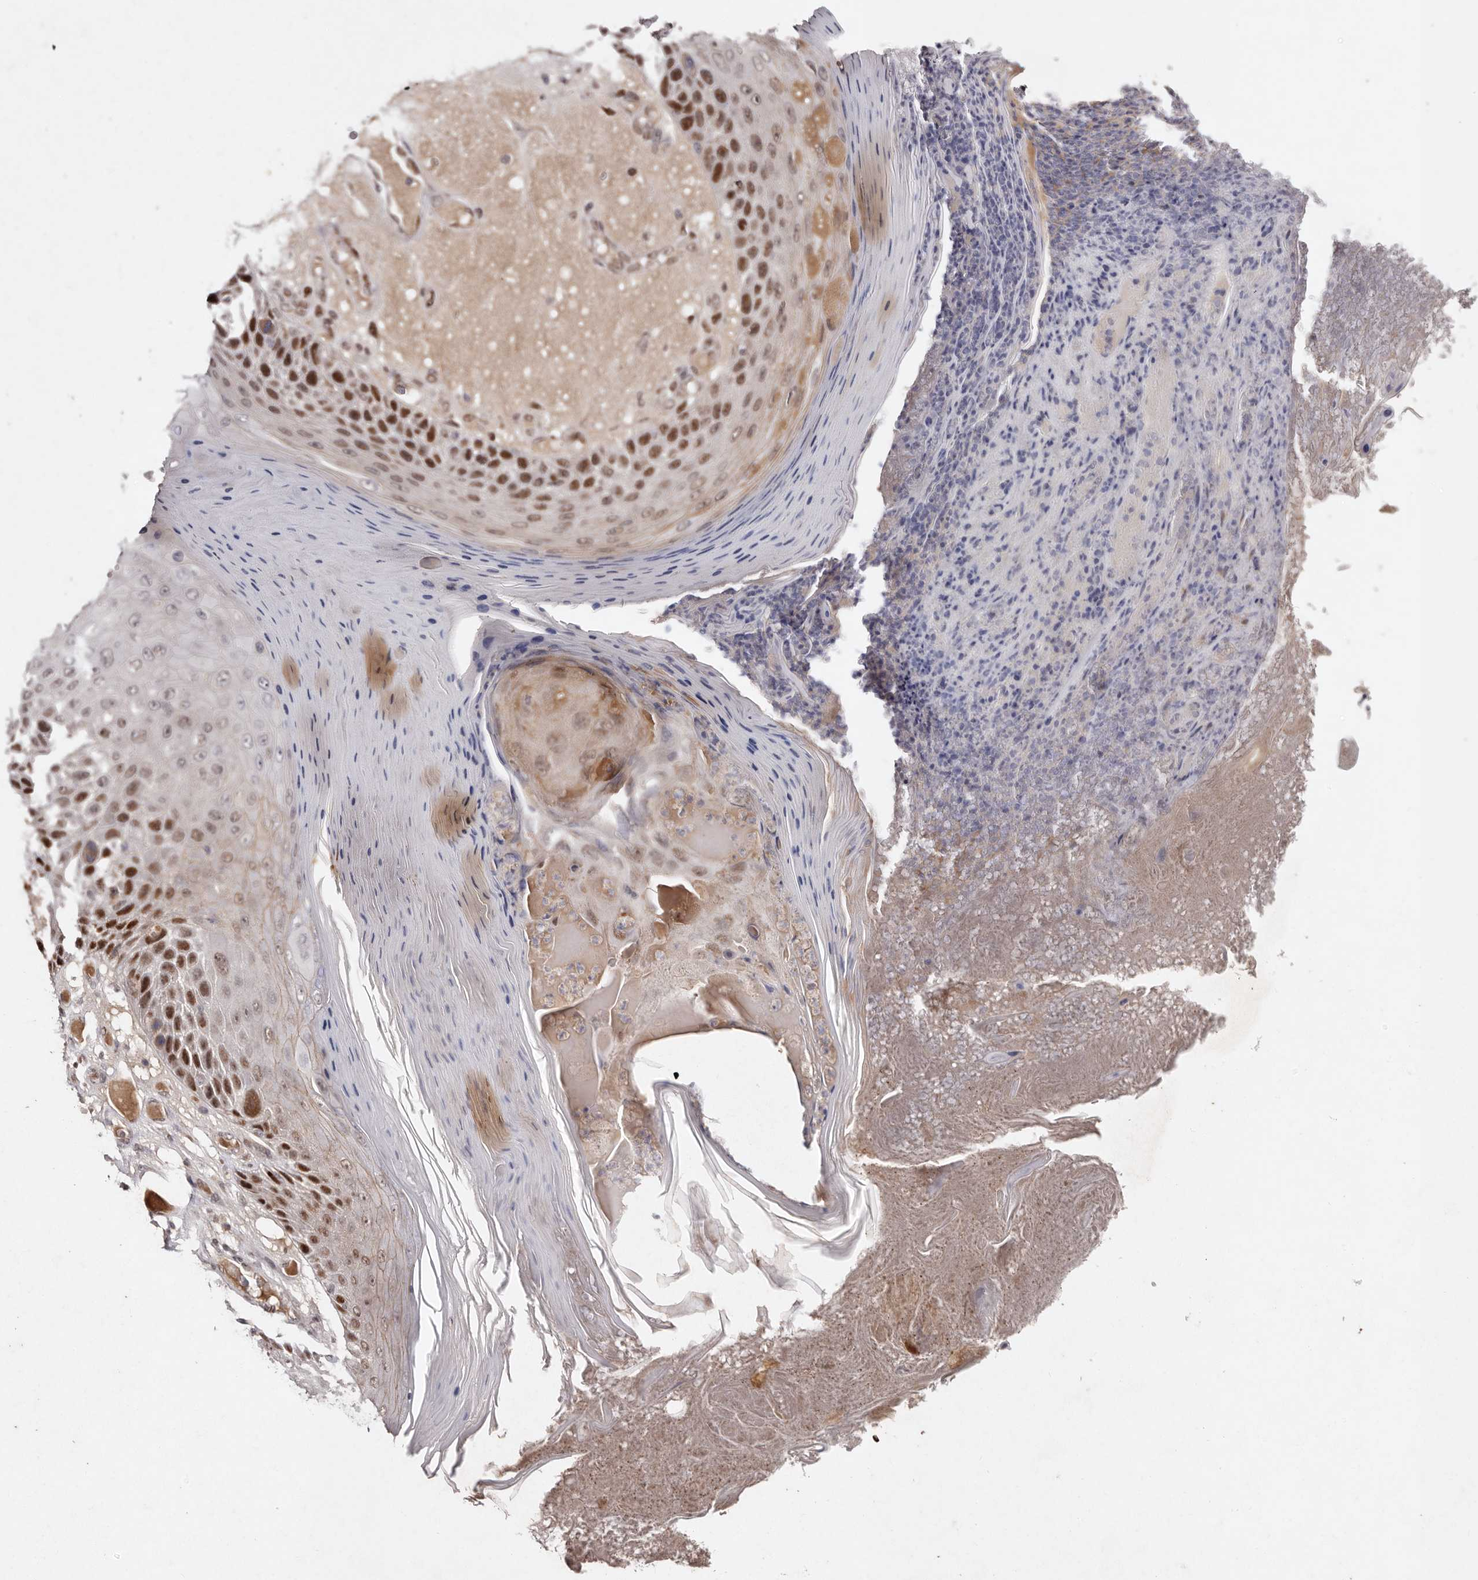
{"staining": {"intensity": "strong", "quantity": ">75%", "location": "nuclear"}, "tissue": "skin cancer", "cell_type": "Tumor cells", "image_type": "cancer", "snomed": [{"axis": "morphology", "description": "Squamous cell carcinoma, NOS"}, {"axis": "topography", "description": "Skin"}], "caption": "Immunohistochemistry (IHC) of skin cancer reveals high levels of strong nuclear positivity in about >75% of tumor cells.", "gene": "KLF7", "patient": {"sex": "female", "age": 88}}